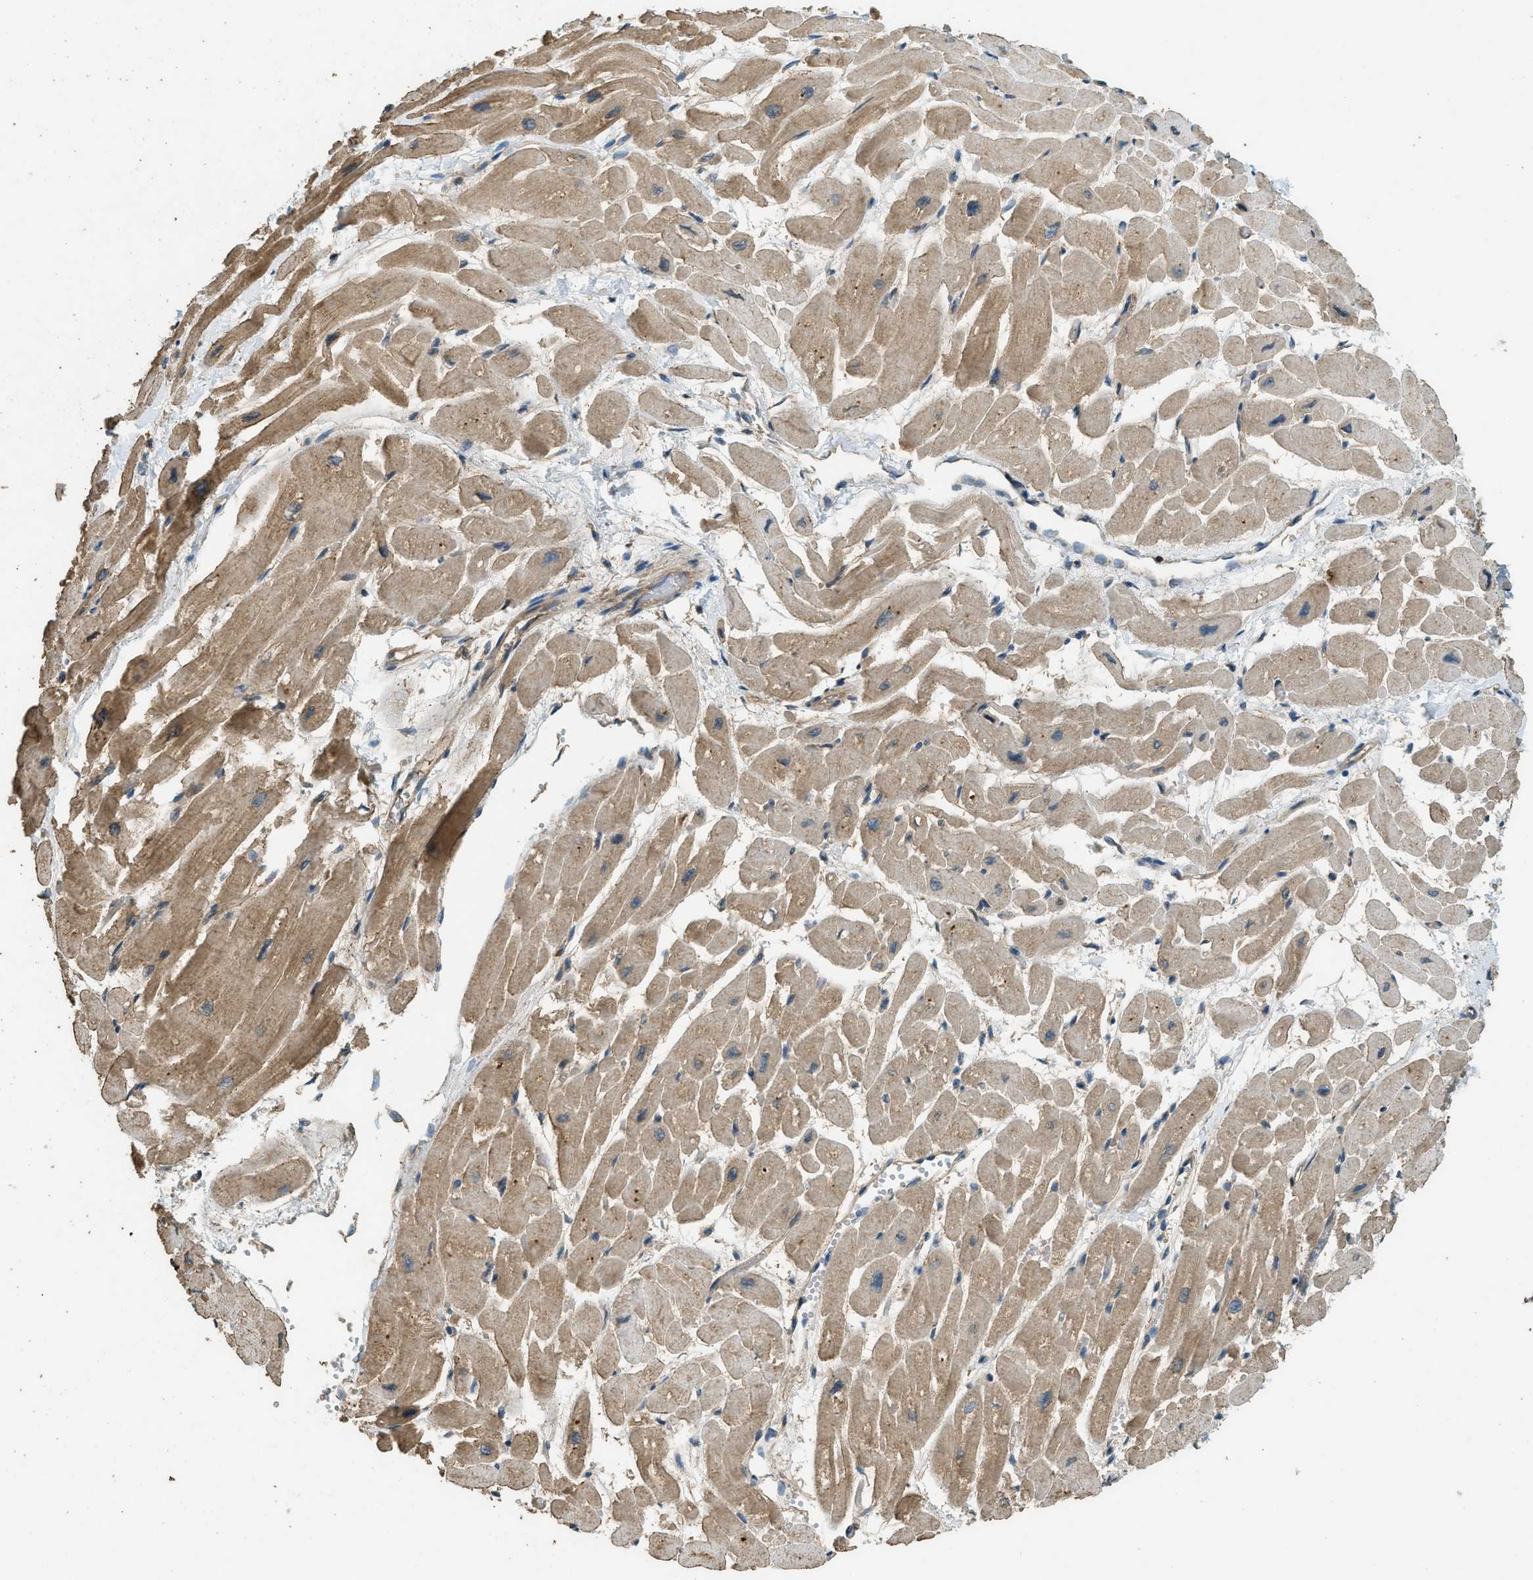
{"staining": {"intensity": "moderate", "quantity": ">75%", "location": "cytoplasmic/membranous"}, "tissue": "heart muscle", "cell_type": "Cardiomyocytes", "image_type": "normal", "snomed": [{"axis": "morphology", "description": "Normal tissue, NOS"}, {"axis": "topography", "description": "Heart"}], "caption": "Protein analysis of normal heart muscle exhibits moderate cytoplasmic/membranous staining in about >75% of cardiomyocytes. The staining was performed using DAB (3,3'-diaminobenzidine), with brown indicating positive protein expression. Nuclei are stained blue with hematoxylin.", "gene": "MARS1", "patient": {"sex": "male", "age": 45}}